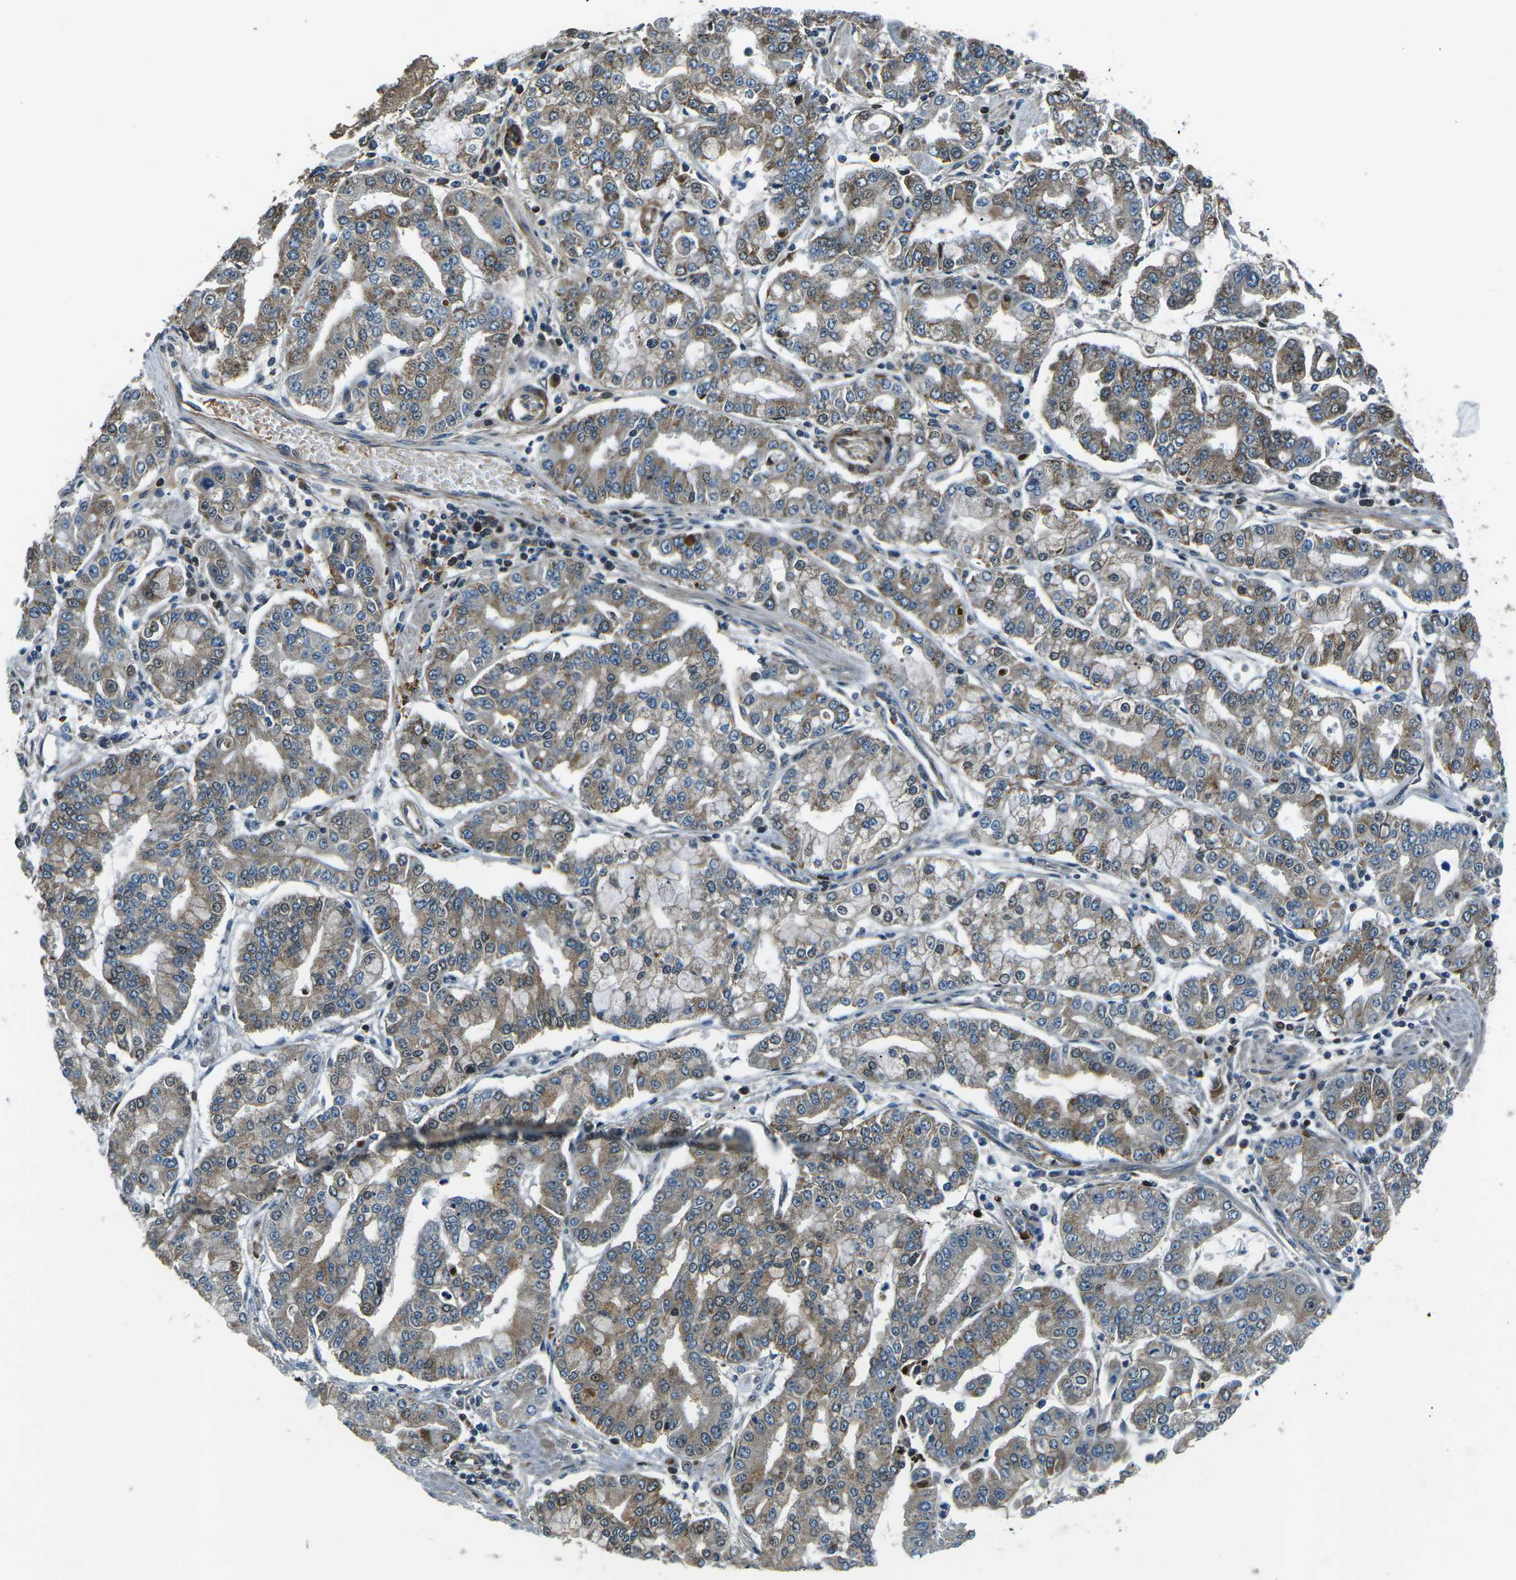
{"staining": {"intensity": "moderate", "quantity": "25%-75%", "location": "cytoplasmic/membranous"}, "tissue": "stomach cancer", "cell_type": "Tumor cells", "image_type": "cancer", "snomed": [{"axis": "morphology", "description": "Adenocarcinoma, NOS"}, {"axis": "topography", "description": "Stomach"}], "caption": "High-power microscopy captured an immunohistochemistry image of stomach cancer, revealing moderate cytoplasmic/membranous positivity in approximately 25%-75% of tumor cells.", "gene": "AFAP1", "patient": {"sex": "male", "age": 76}}